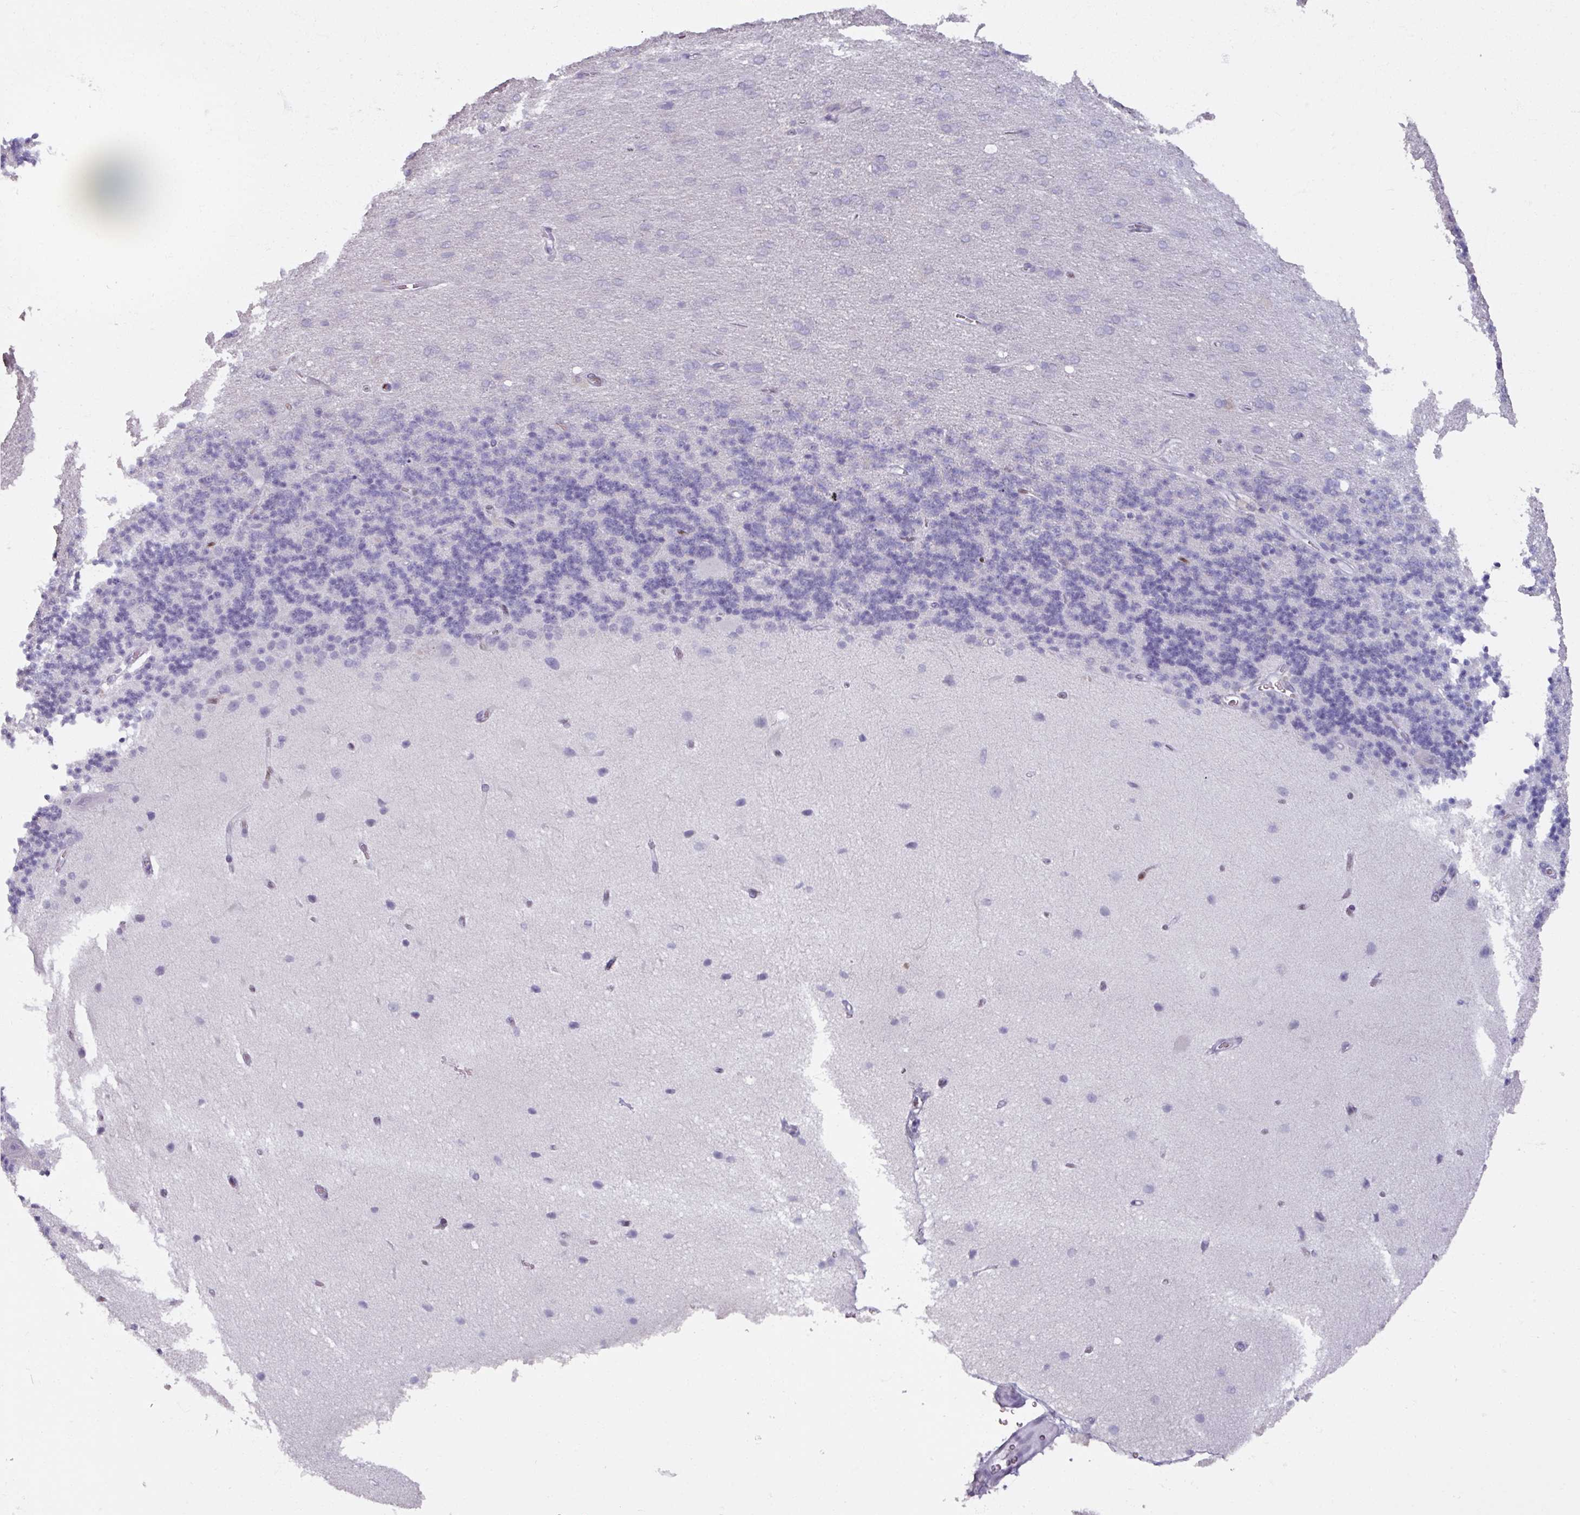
{"staining": {"intensity": "negative", "quantity": "none", "location": "none"}, "tissue": "cerebellum", "cell_type": "Cells in granular layer", "image_type": "normal", "snomed": [{"axis": "morphology", "description": "Normal tissue, NOS"}, {"axis": "topography", "description": "Cerebellum"}], "caption": "DAB (3,3'-diaminobenzidine) immunohistochemical staining of normal human cerebellum displays no significant positivity in cells in granular layer. (DAB (3,3'-diaminobenzidine) immunohistochemistry (IHC) visualized using brightfield microscopy, high magnification).", "gene": "ATAD2", "patient": {"sex": "female", "age": 29}}